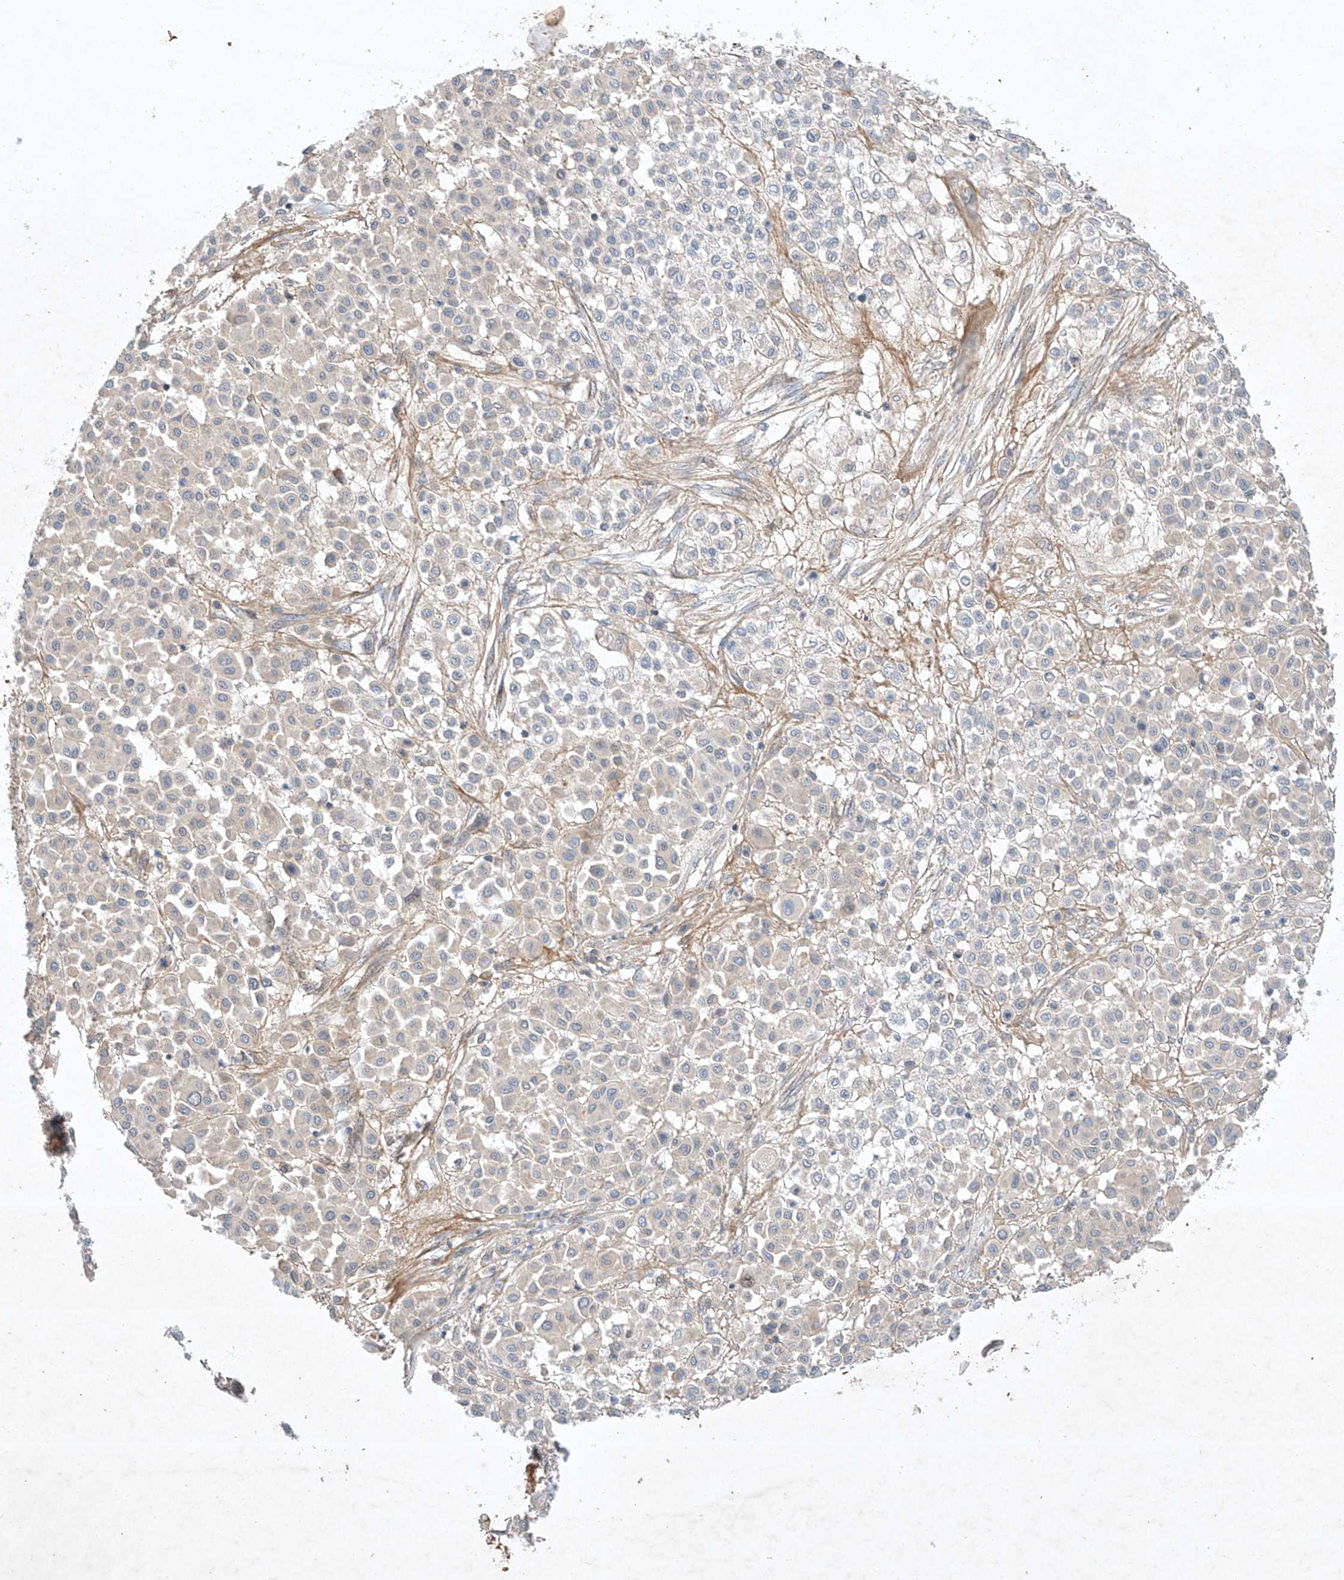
{"staining": {"intensity": "negative", "quantity": "none", "location": "none"}, "tissue": "melanoma", "cell_type": "Tumor cells", "image_type": "cancer", "snomed": [{"axis": "morphology", "description": "Malignant melanoma, Metastatic site"}, {"axis": "topography", "description": "Soft tissue"}], "caption": "An immunohistochemistry micrograph of malignant melanoma (metastatic site) is shown. There is no staining in tumor cells of malignant melanoma (metastatic site). (DAB immunohistochemistry visualized using brightfield microscopy, high magnification).", "gene": "ARHGAP33", "patient": {"sex": "male", "age": 41}}